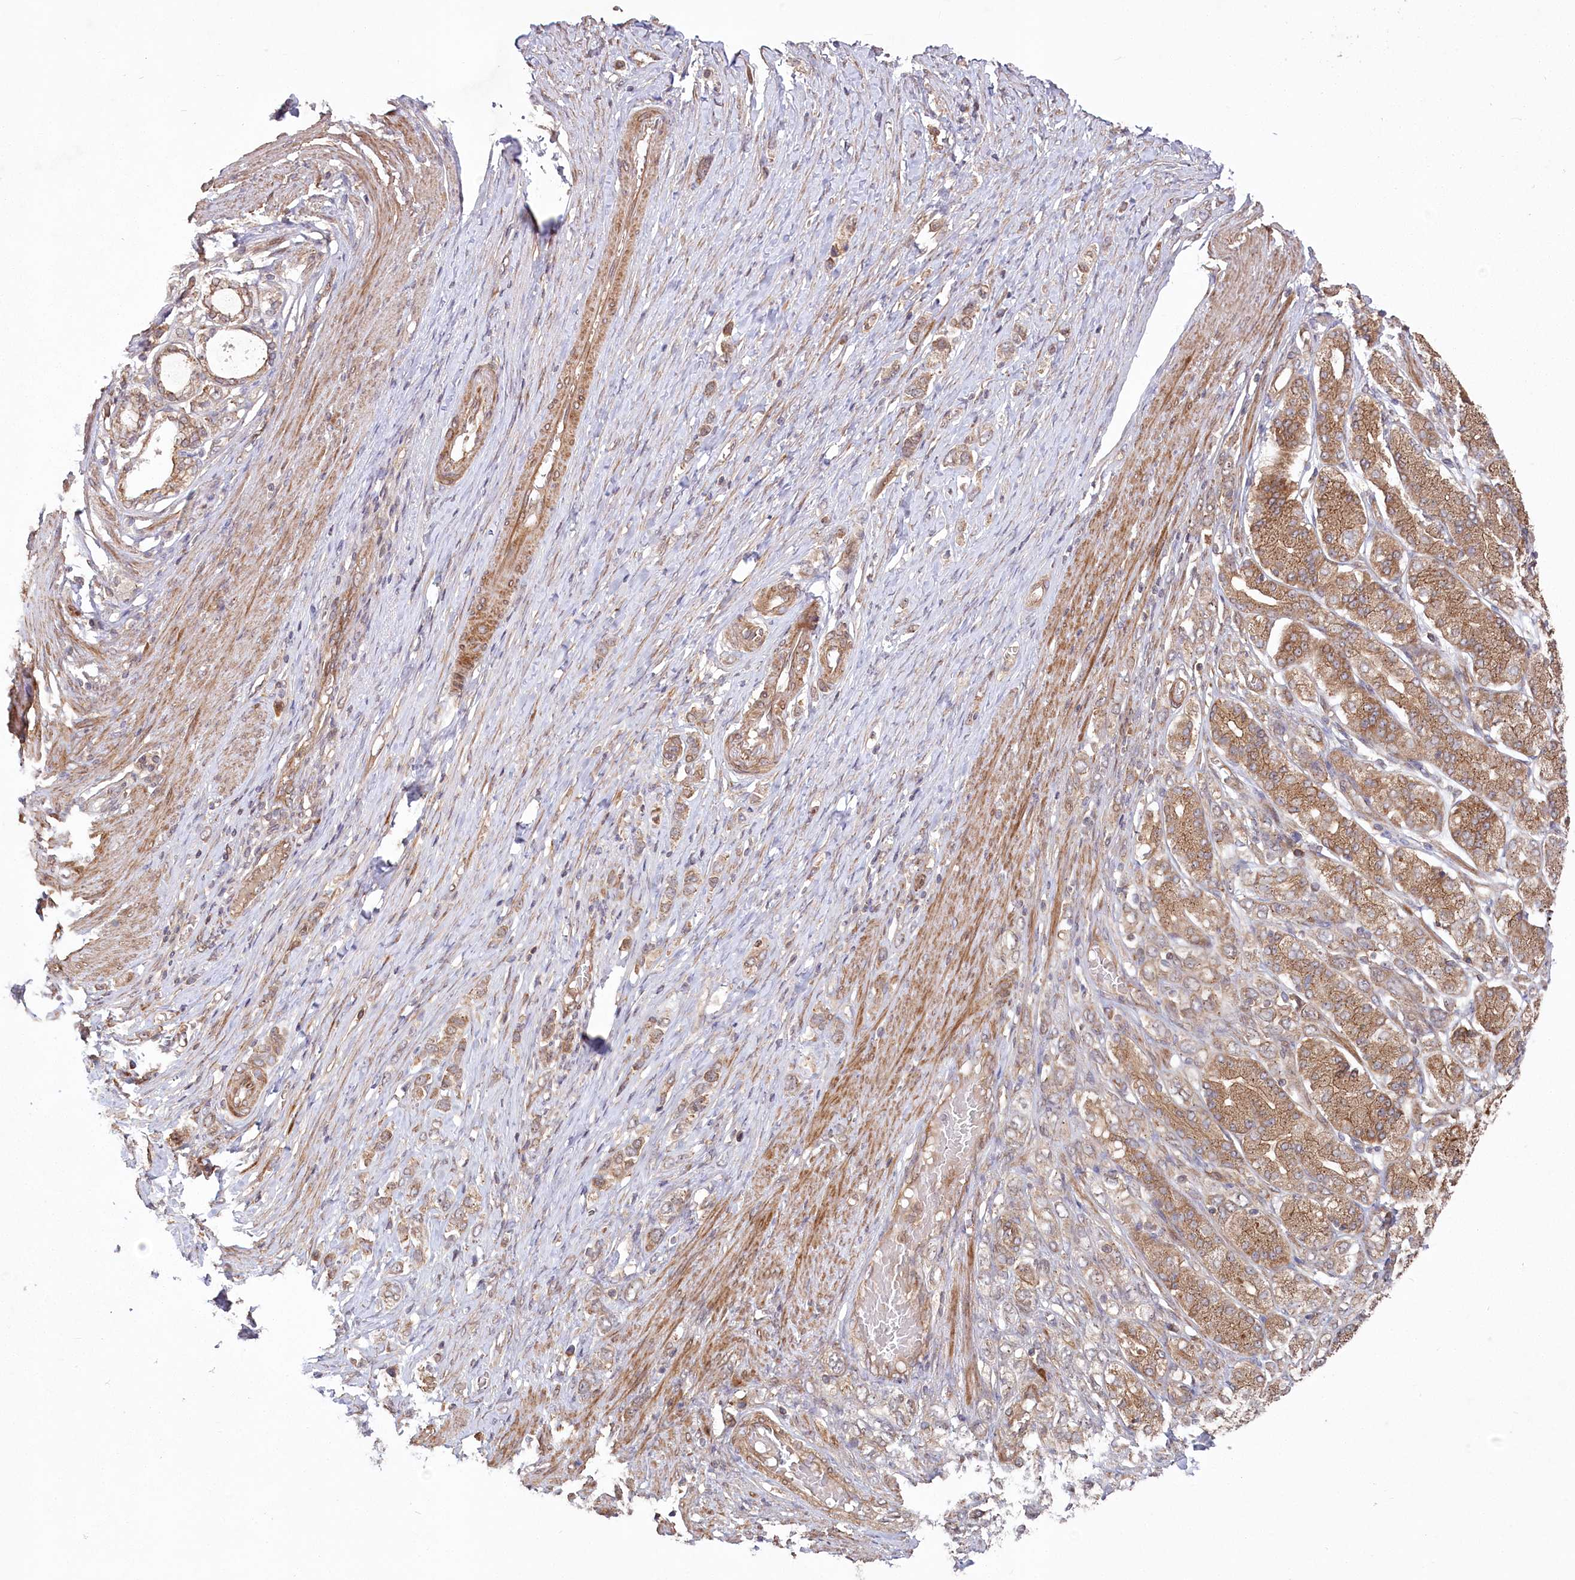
{"staining": {"intensity": "moderate", "quantity": ">75%", "location": "cytoplasmic/membranous"}, "tissue": "stomach cancer", "cell_type": "Tumor cells", "image_type": "cancer", "snomed": [{"axis": "morphology", "description": "Adenocarcinoma, NOS"}, {"axis": "topography", "description": "Stomach"}], "caption": "The immunohistochemical stain highlights moderate cytoplasmic/membranous positivity in tumor cells of stomach cancer tissue. (Stains: DAB (3,3'-diaminobenzidine) in brown, nuclei in blue, Microscopy: brightfield microscopy at high magnification).", "gene": "TBCA", "patient": {"sex": "female", "age": 65}}